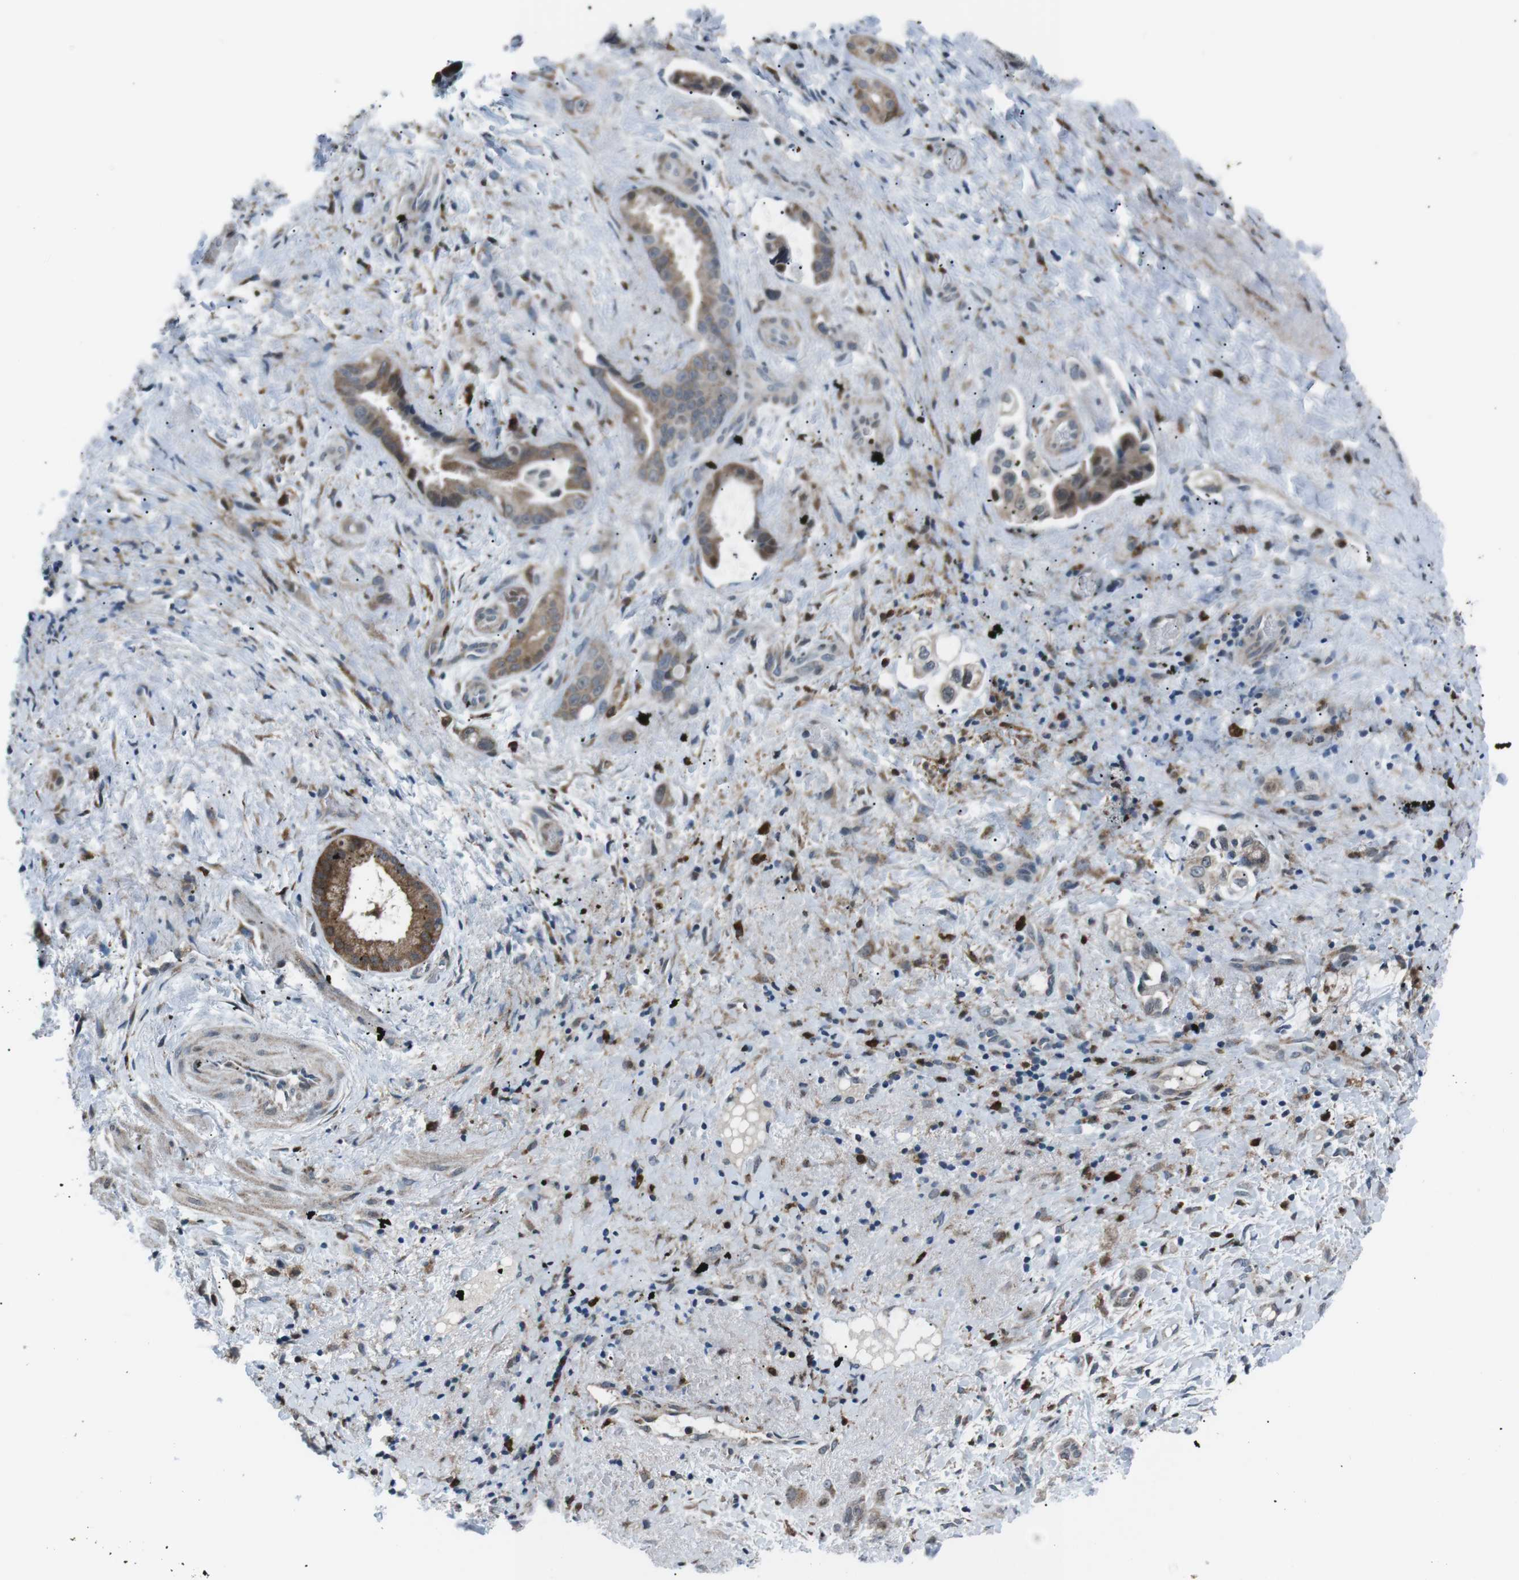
{"staining": {"intensity": "moderate", "quantity": ">75%", "location": "cytoplasmic/membranous"}, "tissue": "liver cancer", "cell_type": "Tumor cells", "image_type": "cancer", "snomed": [{"axis": "morphology", "description": "Cholangiocarcinoma"}, {"axis": "topography", "description": "Liver"}], "caption": "Moderate cytoplasmic/membranous protein positivity is seen in approximately >75% of tumor cells in liver cancer. (DAB (3,3'-diaminobenzidine) IHC with brightfield microscopy, high magnification).", "gene": "BLNK", "patient": {"sex": "female", "age": 65}}